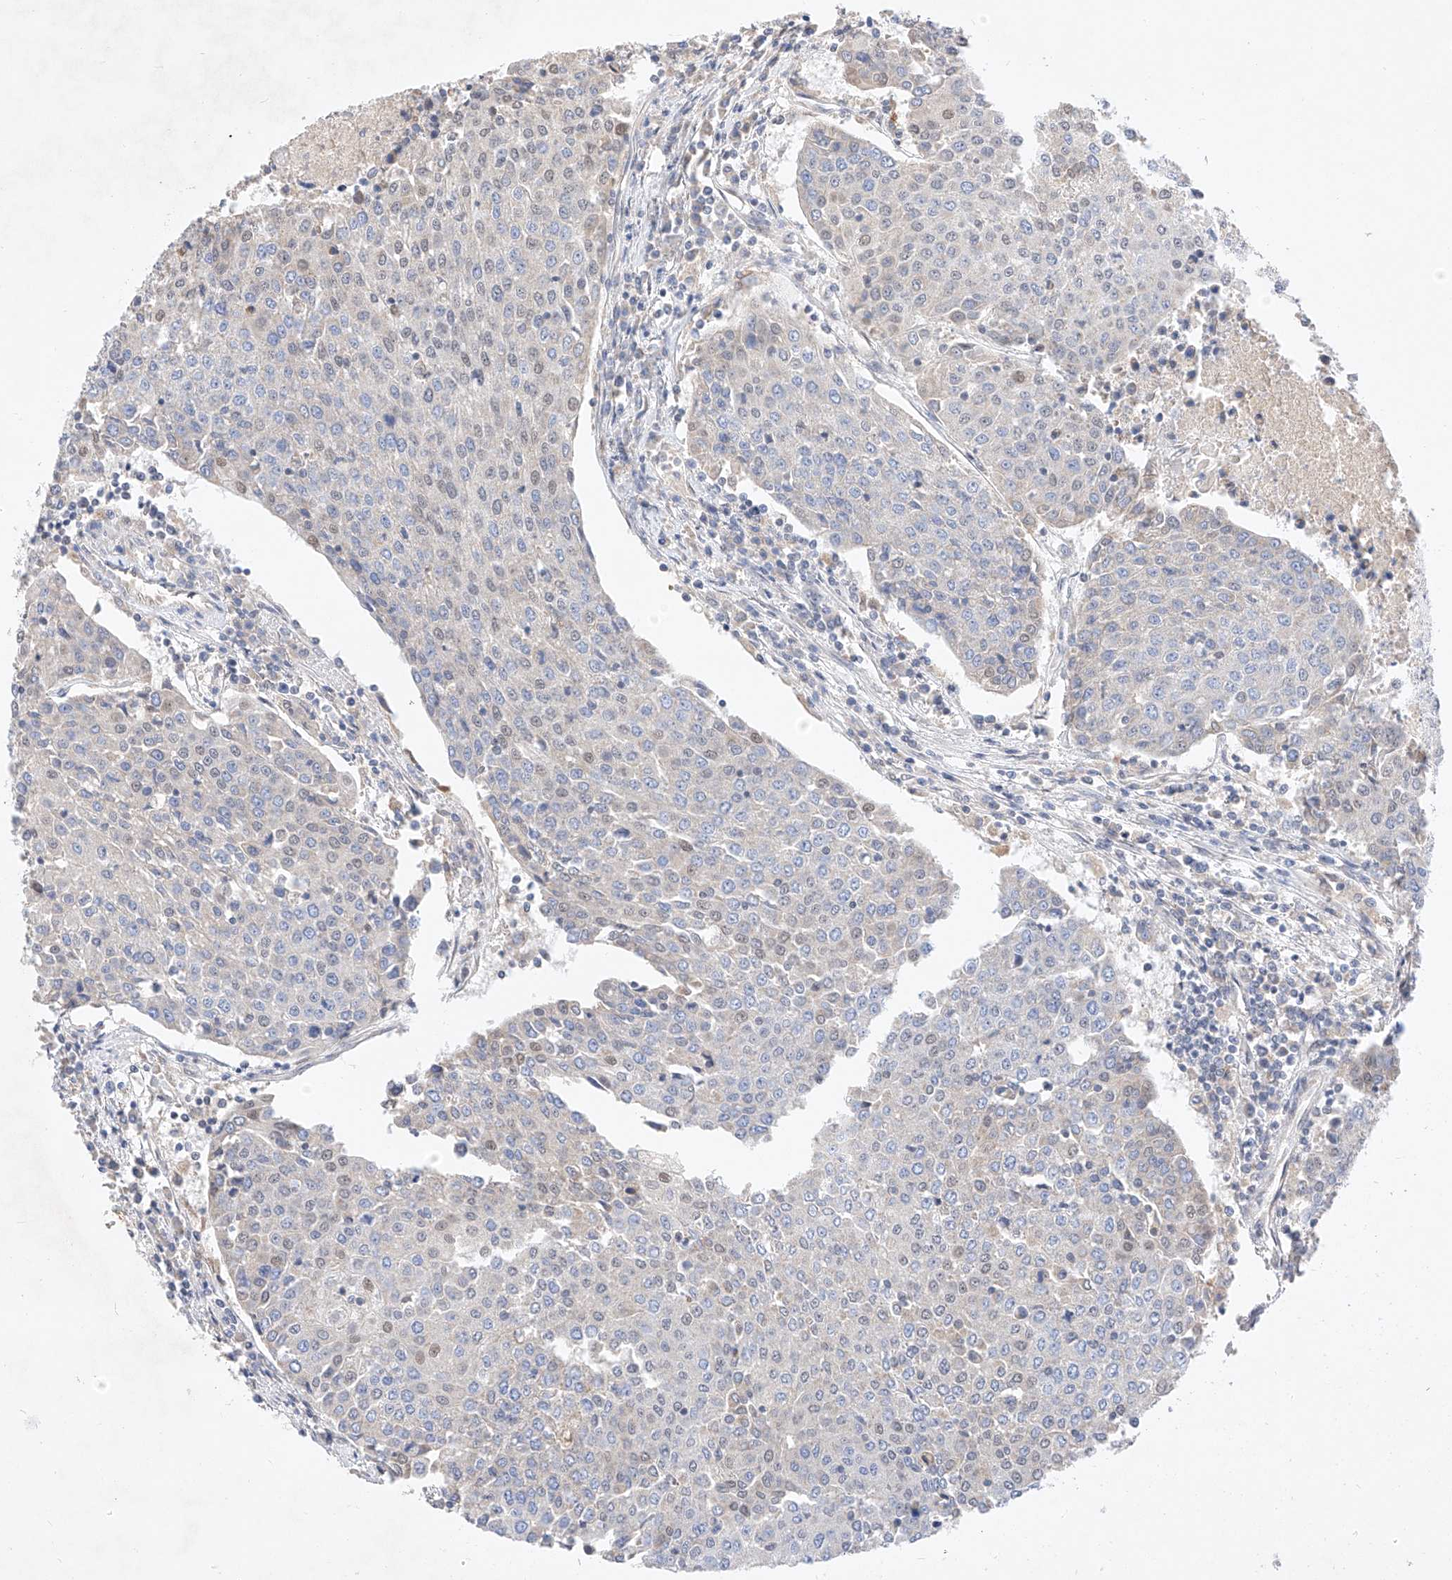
{"staining": {"intensity": "negative", "quantity": "none", "location": "none"}, "tissue": "urothelial cancer", "cell_type": "Tumor cells", "image_type": "cancer", "snomed": [{"axis": "morphology", "description": "Urothelial carcinoma, High grade"}, {"axis": "topography", "description": "Urinary bladder"}], "caption": "The histopathology image reveals no significant staining in tumor cells of high-grade urothelial carcinoma.", "gene": "KCNJ1", "patient": {"sex": "female", "age": 85}}